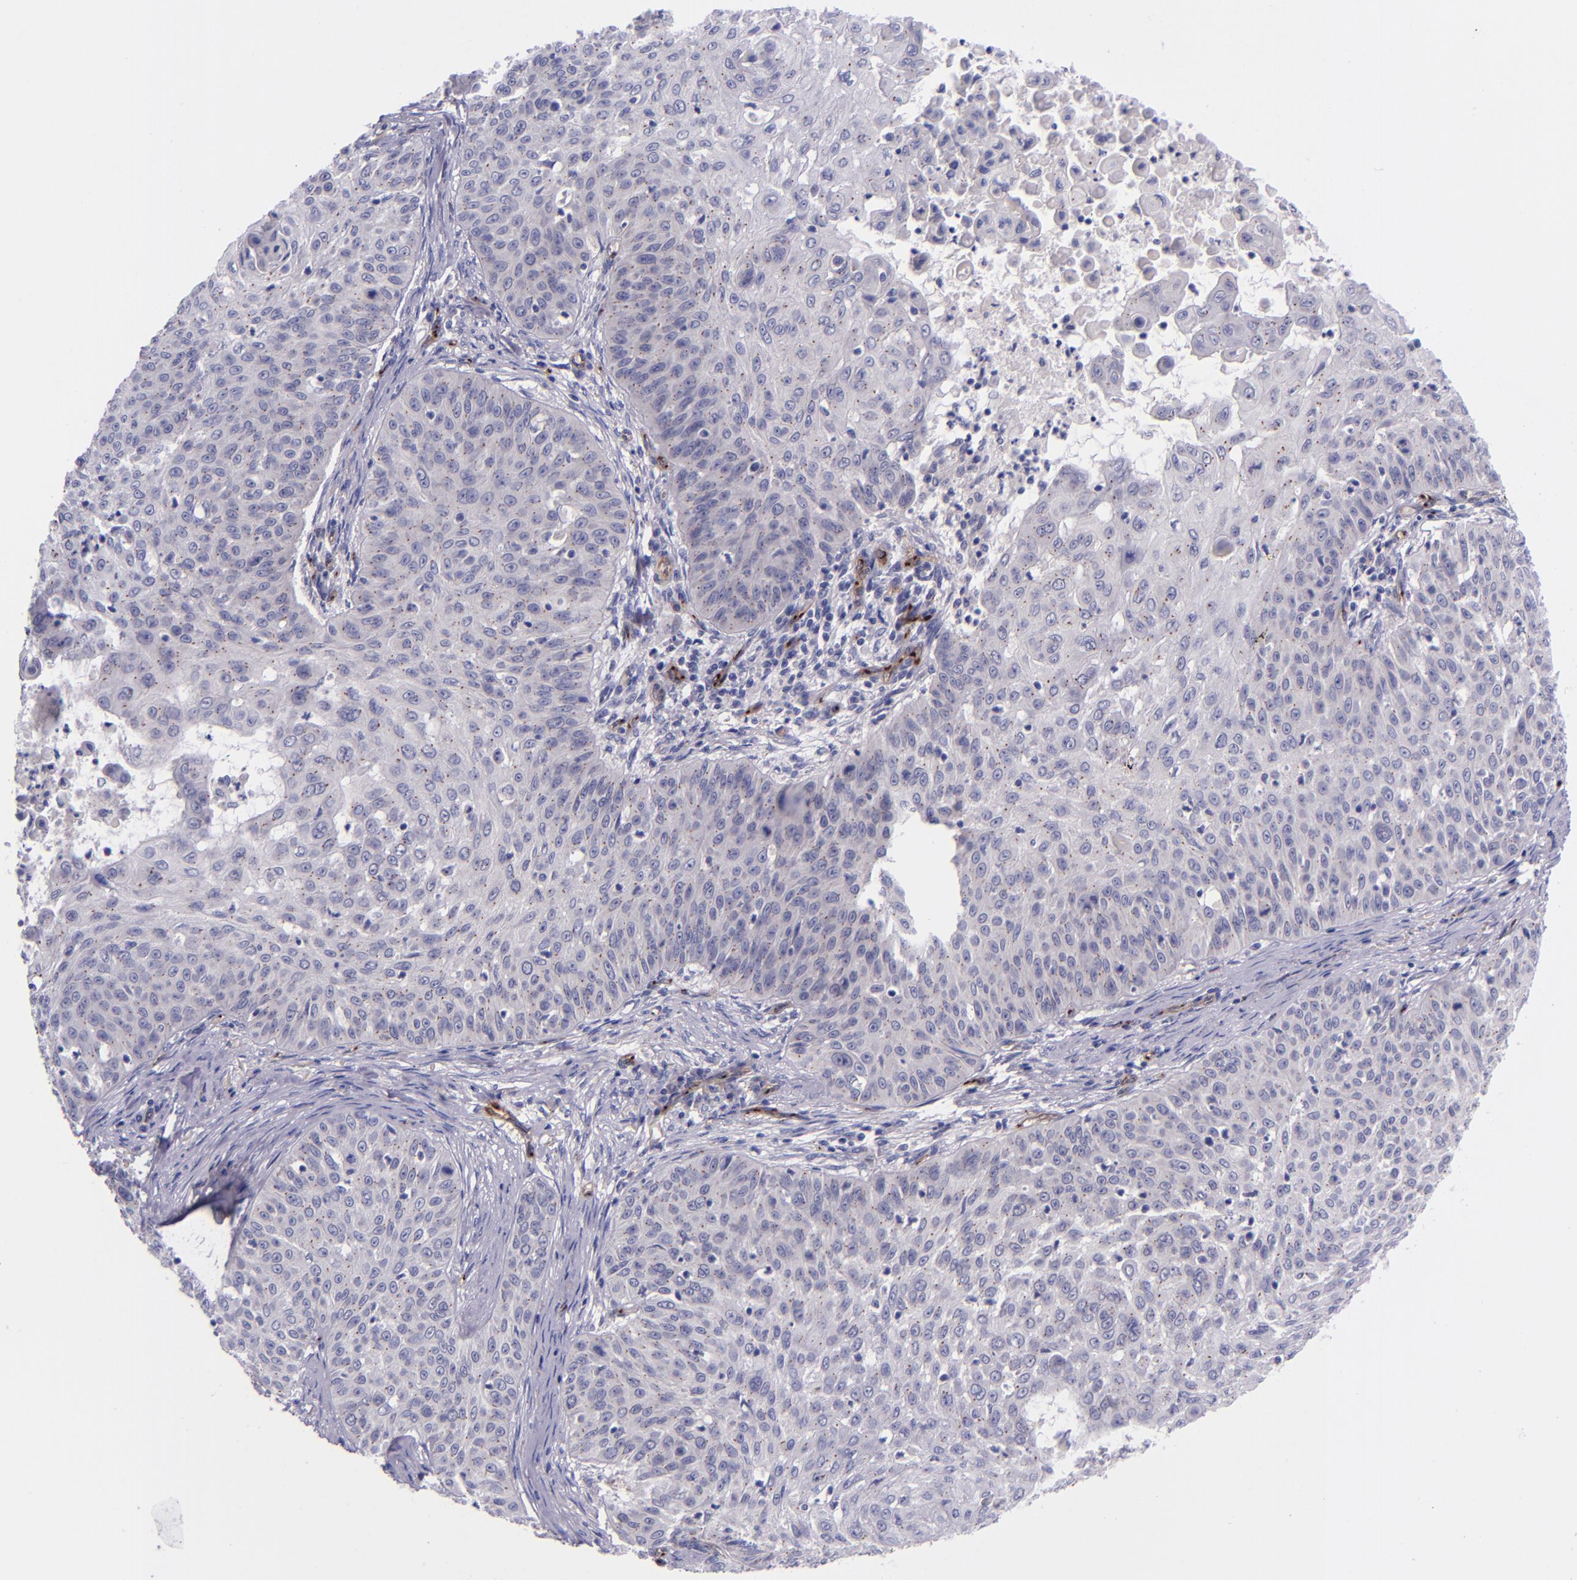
{"staining": {"intensity": "negative", "quantity": "none", "location": "none"}, "tissue": "skin cancer", "cell_type": "Tumor cells", "image_type": "cancer", "snomed": [{"axis": "morphology", "description": "Squamous cell carcinoma, NOS"}, {"axis": "topography", "description": "Skin"}], "caption": "High power microscopy image of an immunohistochemistry histopathology image of skin cancer (squamous cell carcinoma), revealing no significant expression in tumor cells.", "gene": "NOS3", "patient": {"sex": "male", "age": 82}}